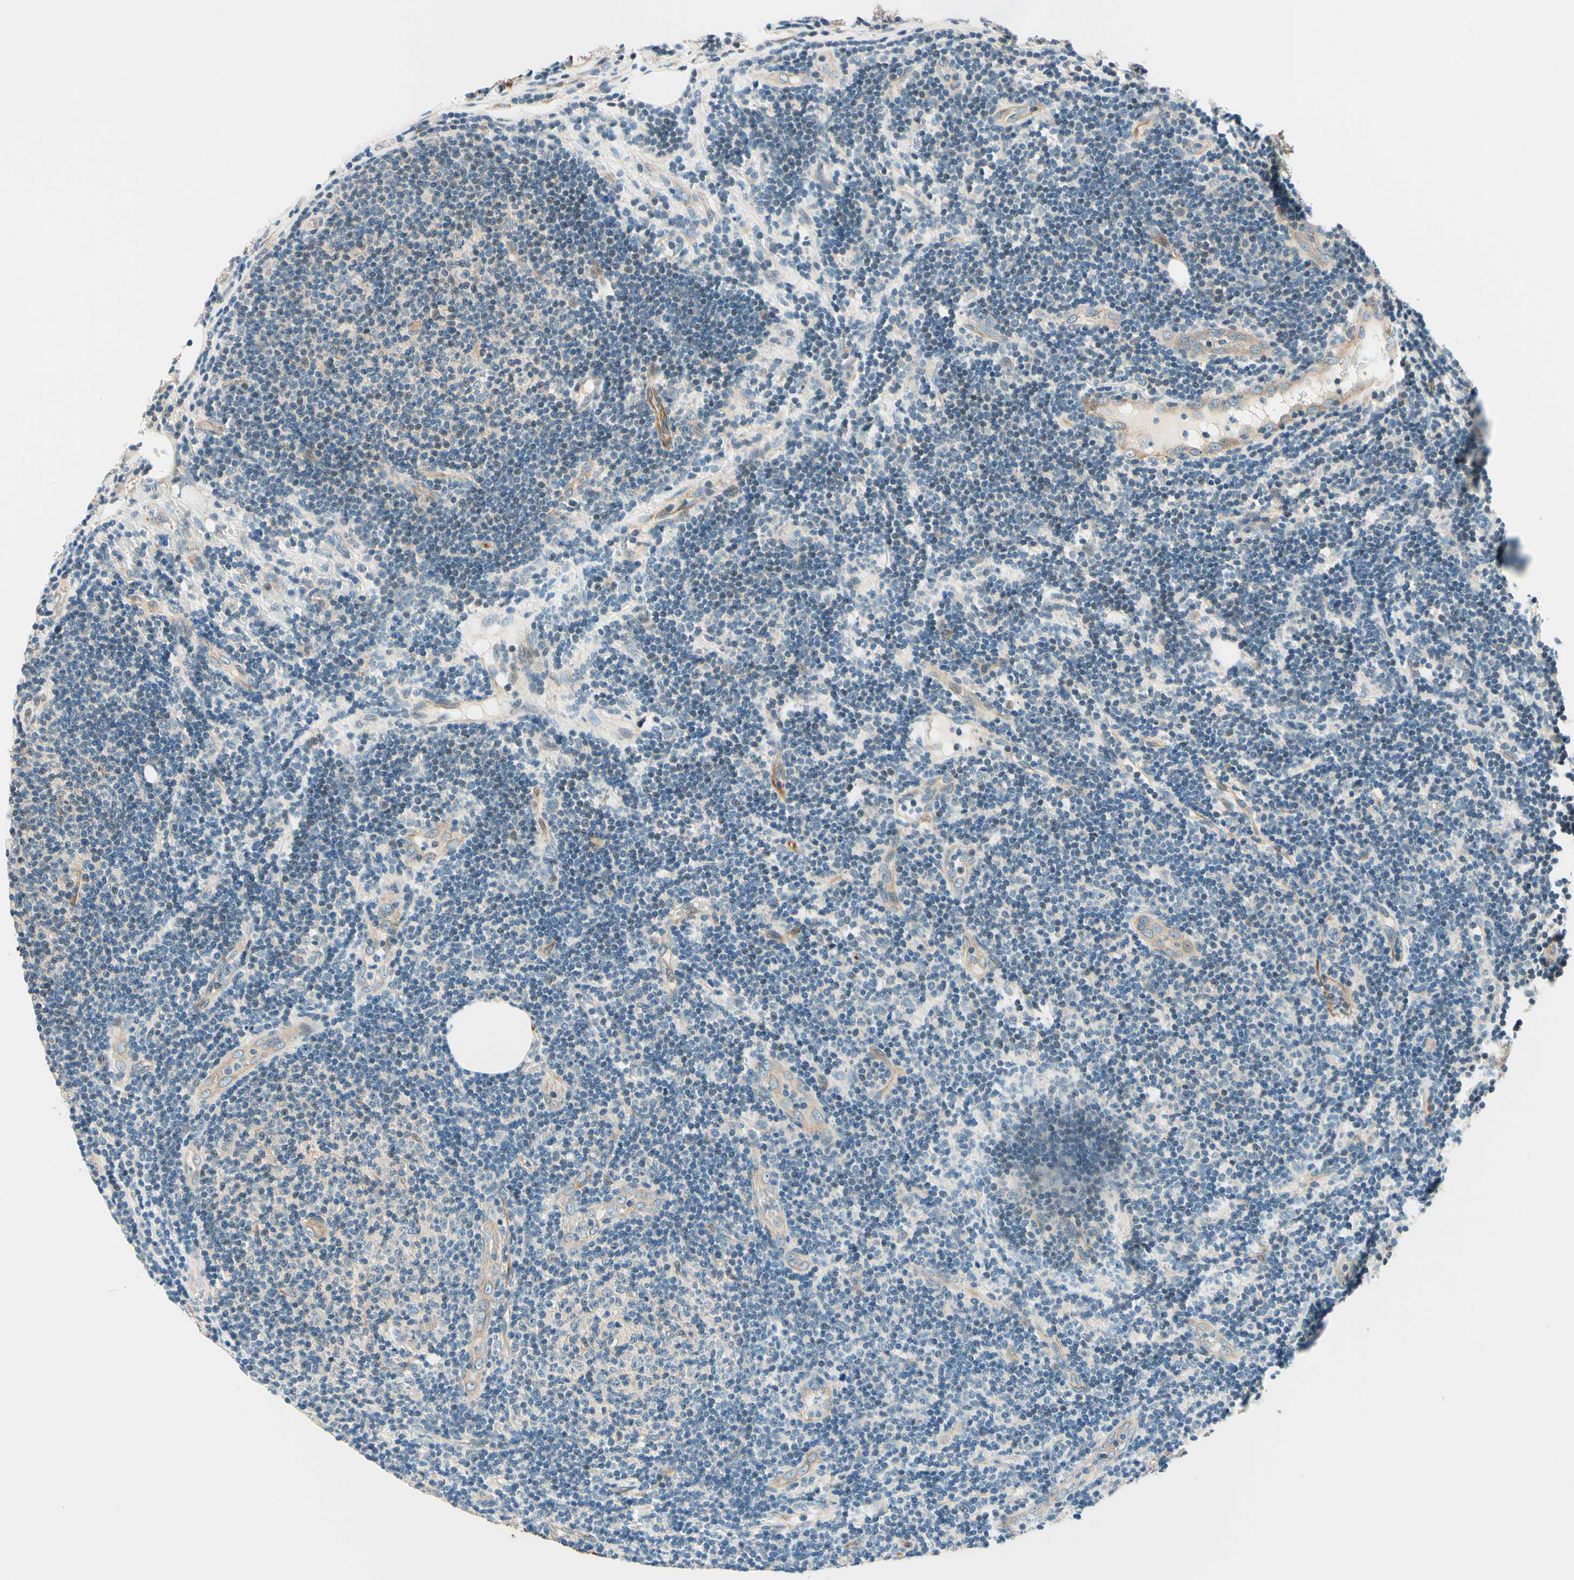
{"staining": {"intensity": "weak", "quantity": "<25%", "location": "cytoplasmic/membranous"}, "tissue": "lymphoma", "cell_type": "Tumor cells", "image_type": "cancer", "snomed": [{"axis": "morphology", "description": "Malignant lymphoma, non-Hodgkin's type, Low grade"}, {"axis": "topography", "description": "Lymph node"}], "caption": "This is a photomicrograph of immunohistochemistry staining of low-grade malignant lymphoma, non-Hodgkin's type, which shows no expression in tumor cells.", "gene": "TAOK2", "patient": {"sex": "male", "age": 83}}